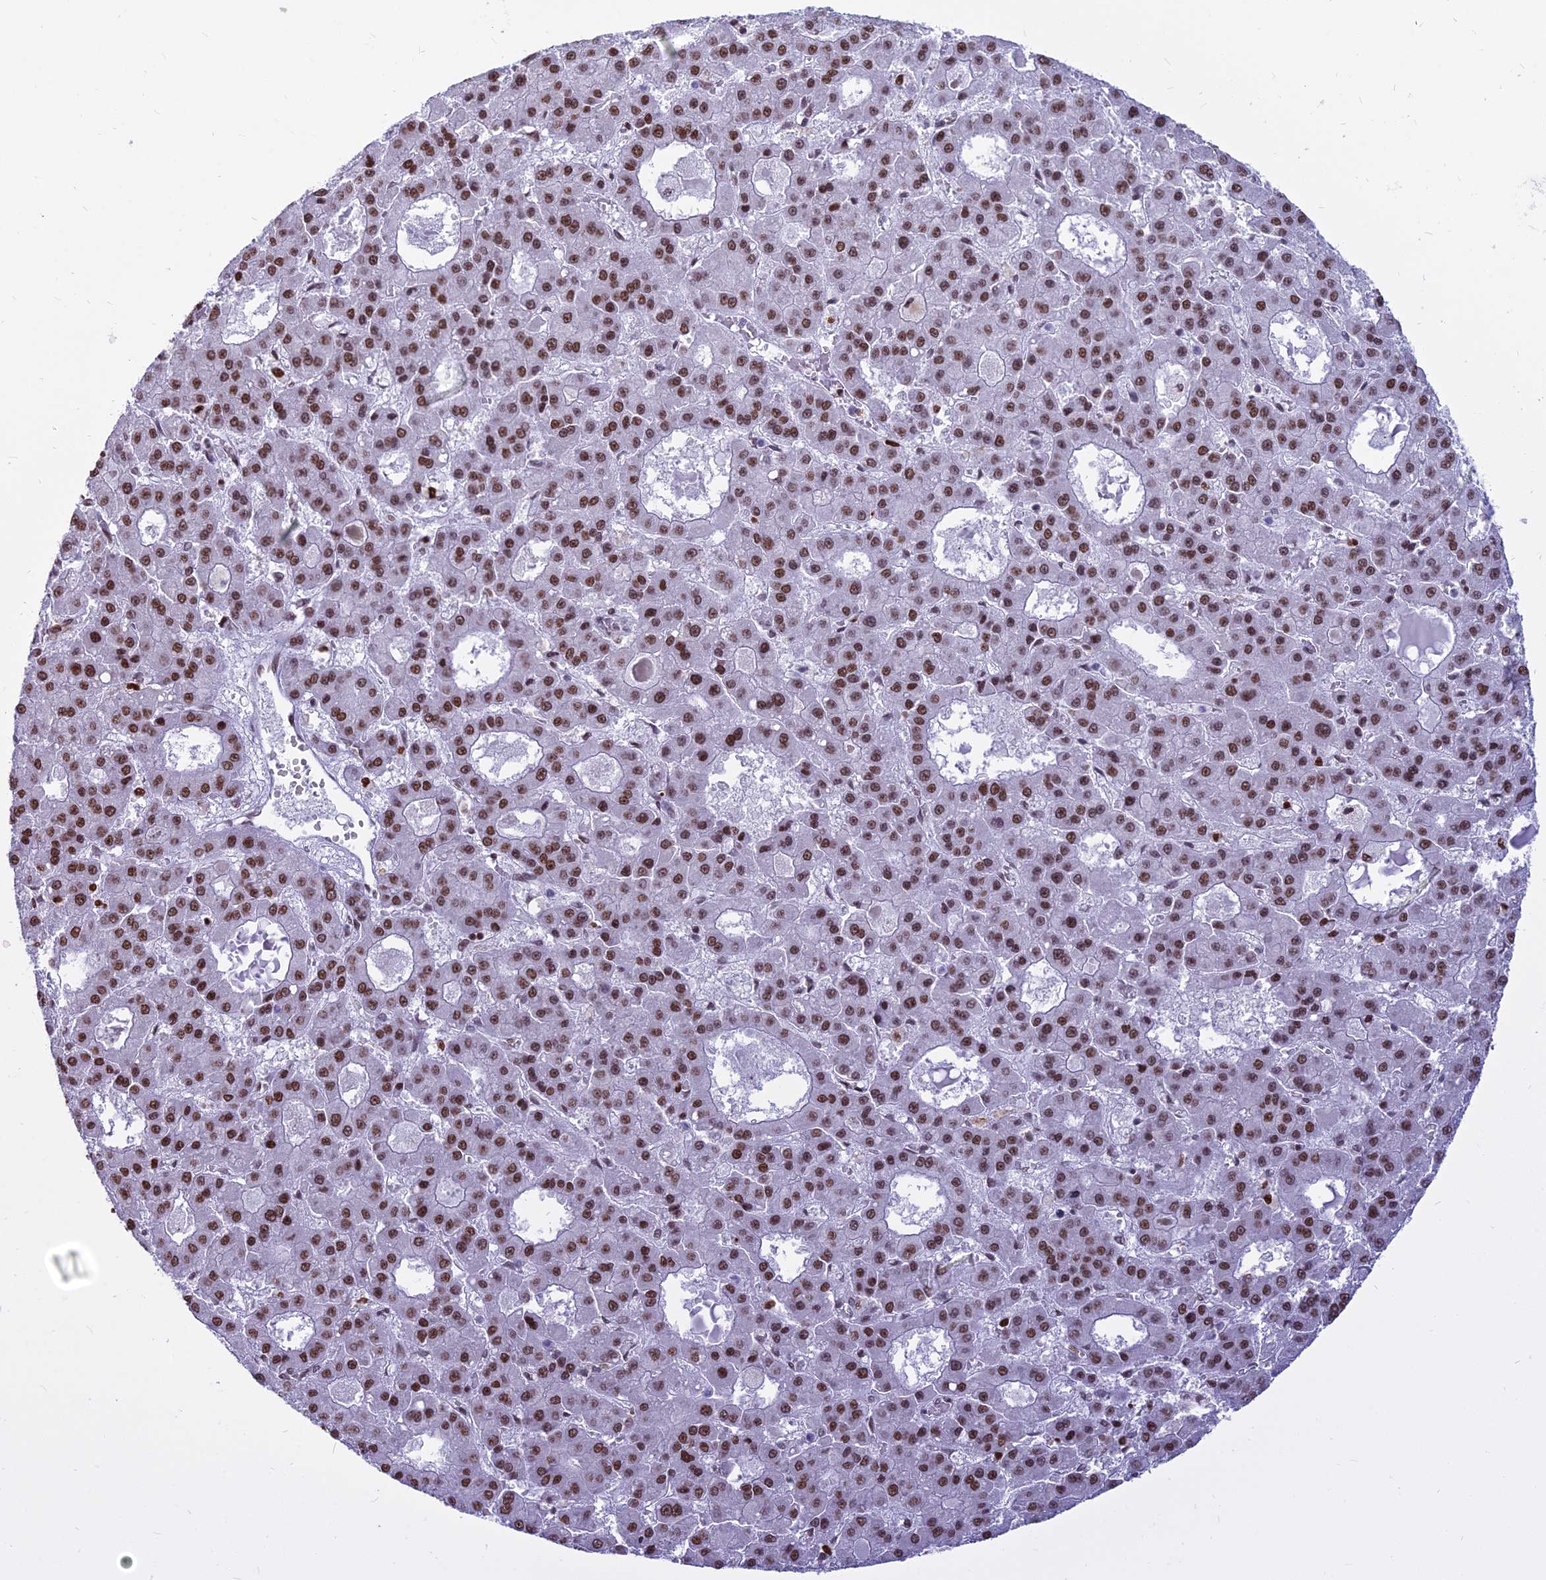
{"staining": {"intensity": "moderate", "quantity": ">75%", "location": "nuclear"}, "tissue": "liver cancer", "cell_type": "Tumor cells", "image_type": "cancer", "snomed": [{"axis": "morphology", "description": "Carcinoma, Hepatocellular, NOS"}, {"axis": "topography", "description": "Liver"}], "caption": "Liver cancer (hepatocellular carcinoma) was stained to show a protein in brown. There is medium levels of moderate nuclear positivity in approximately >75% of tumor cells.", "gene": "PARP1", "patient": {"sex": "male", "age": 70}}